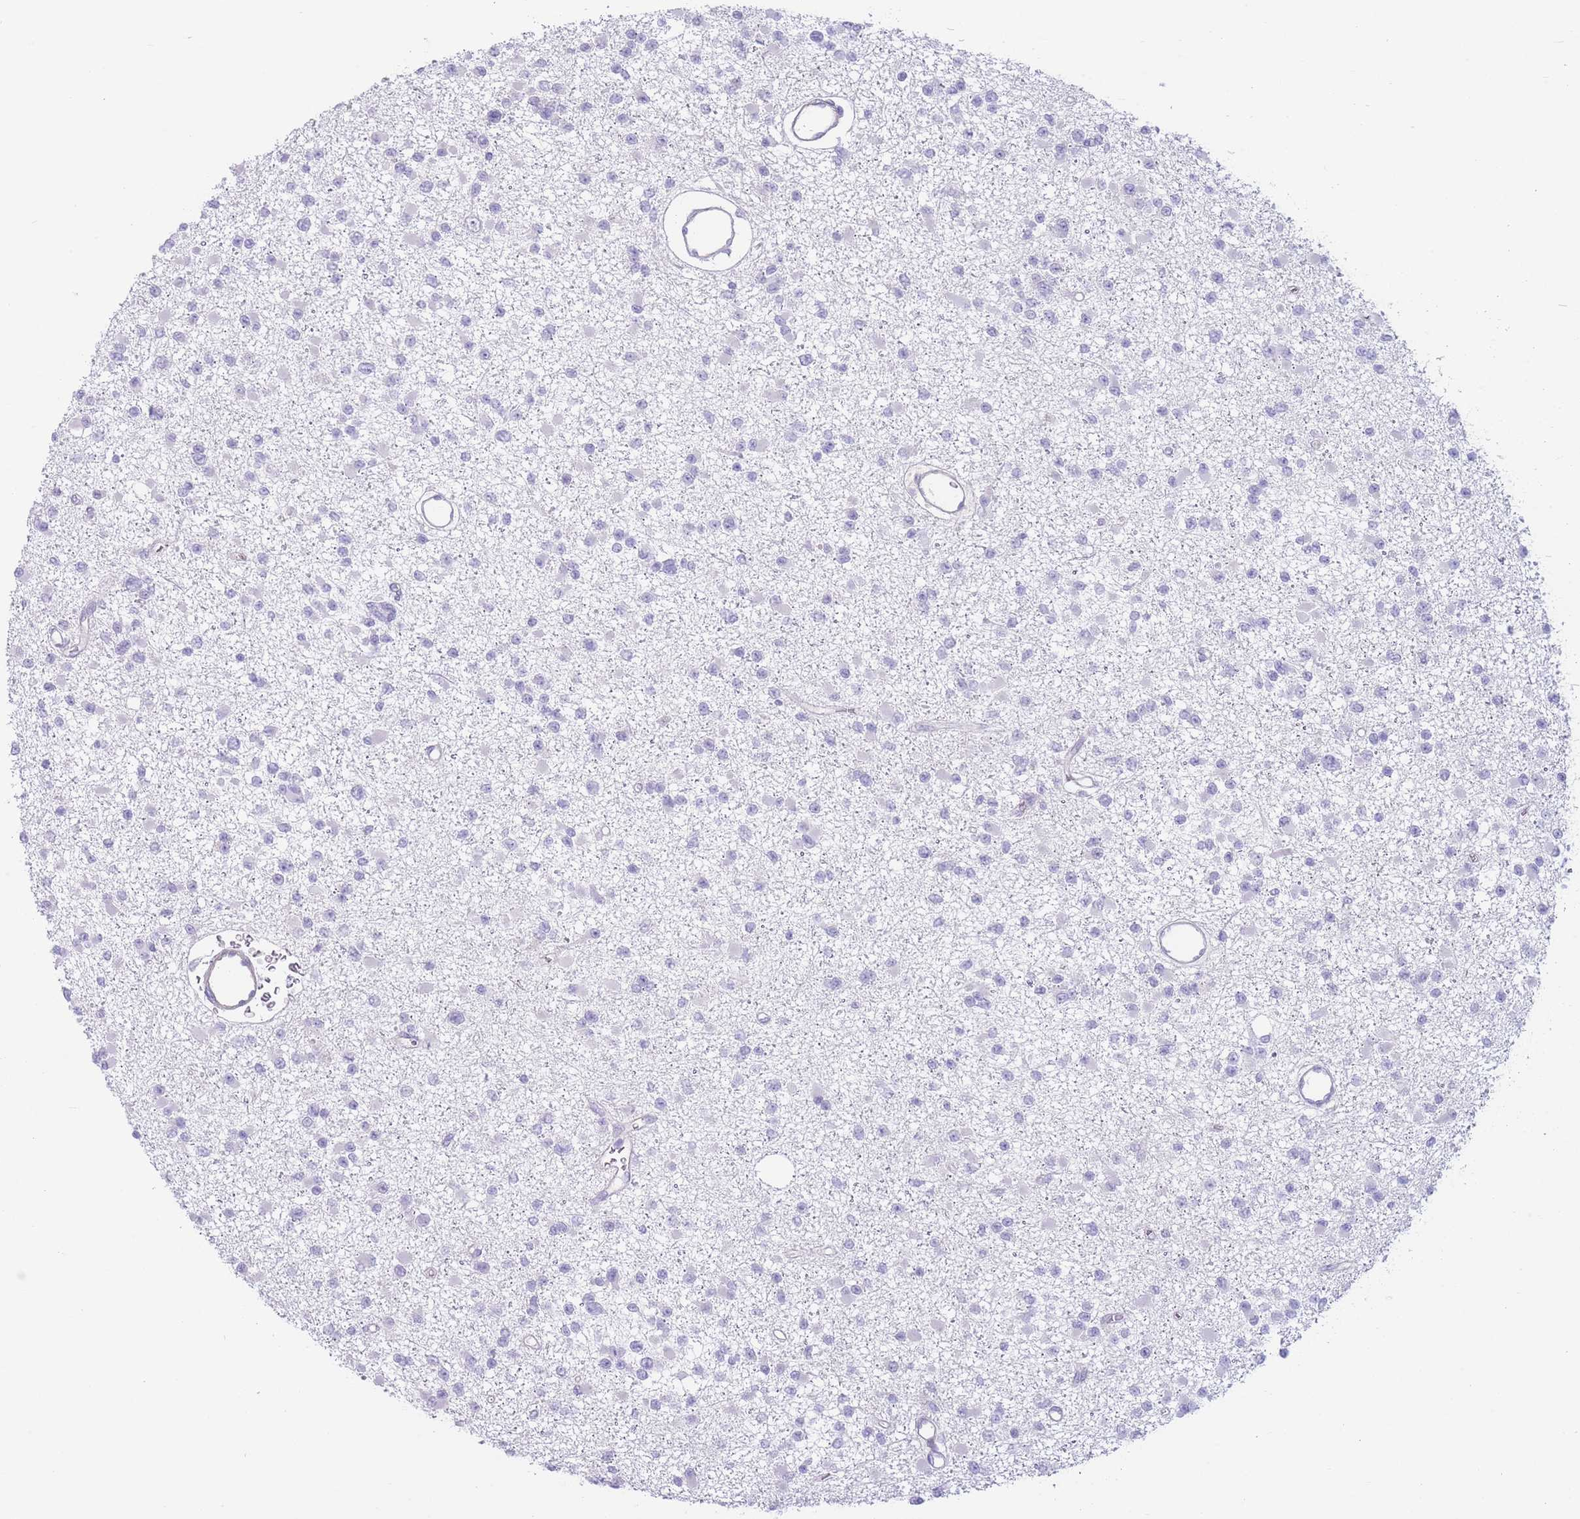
{"staining": {"intensity": "negative", "quantity": "none", "location": "none"}, "tissue": "glioma", "cell_type": "Tumor cells", "image_type": "cancer", "snomed": [{"axis": "morphology", "description": "Glioma, malignant, Low grade"}, {"axis": "topography", "description": "Brain"}], "caption": "This image is of malignant glioma (low-grade) stained with immunohistochemistry to label a protein in brown with the nuclei are counter-stained blue. There is no positivity in tumor cells. (Stains: DAB (3,3'-diaminobenzidine) immunohistochemistry (IHC) with hematoxylin counter stain, Microscopy: brightfield microscopy at high magnification).", "gene": "BHLHA15", "patient": {"sex": "female", "age": 22}}